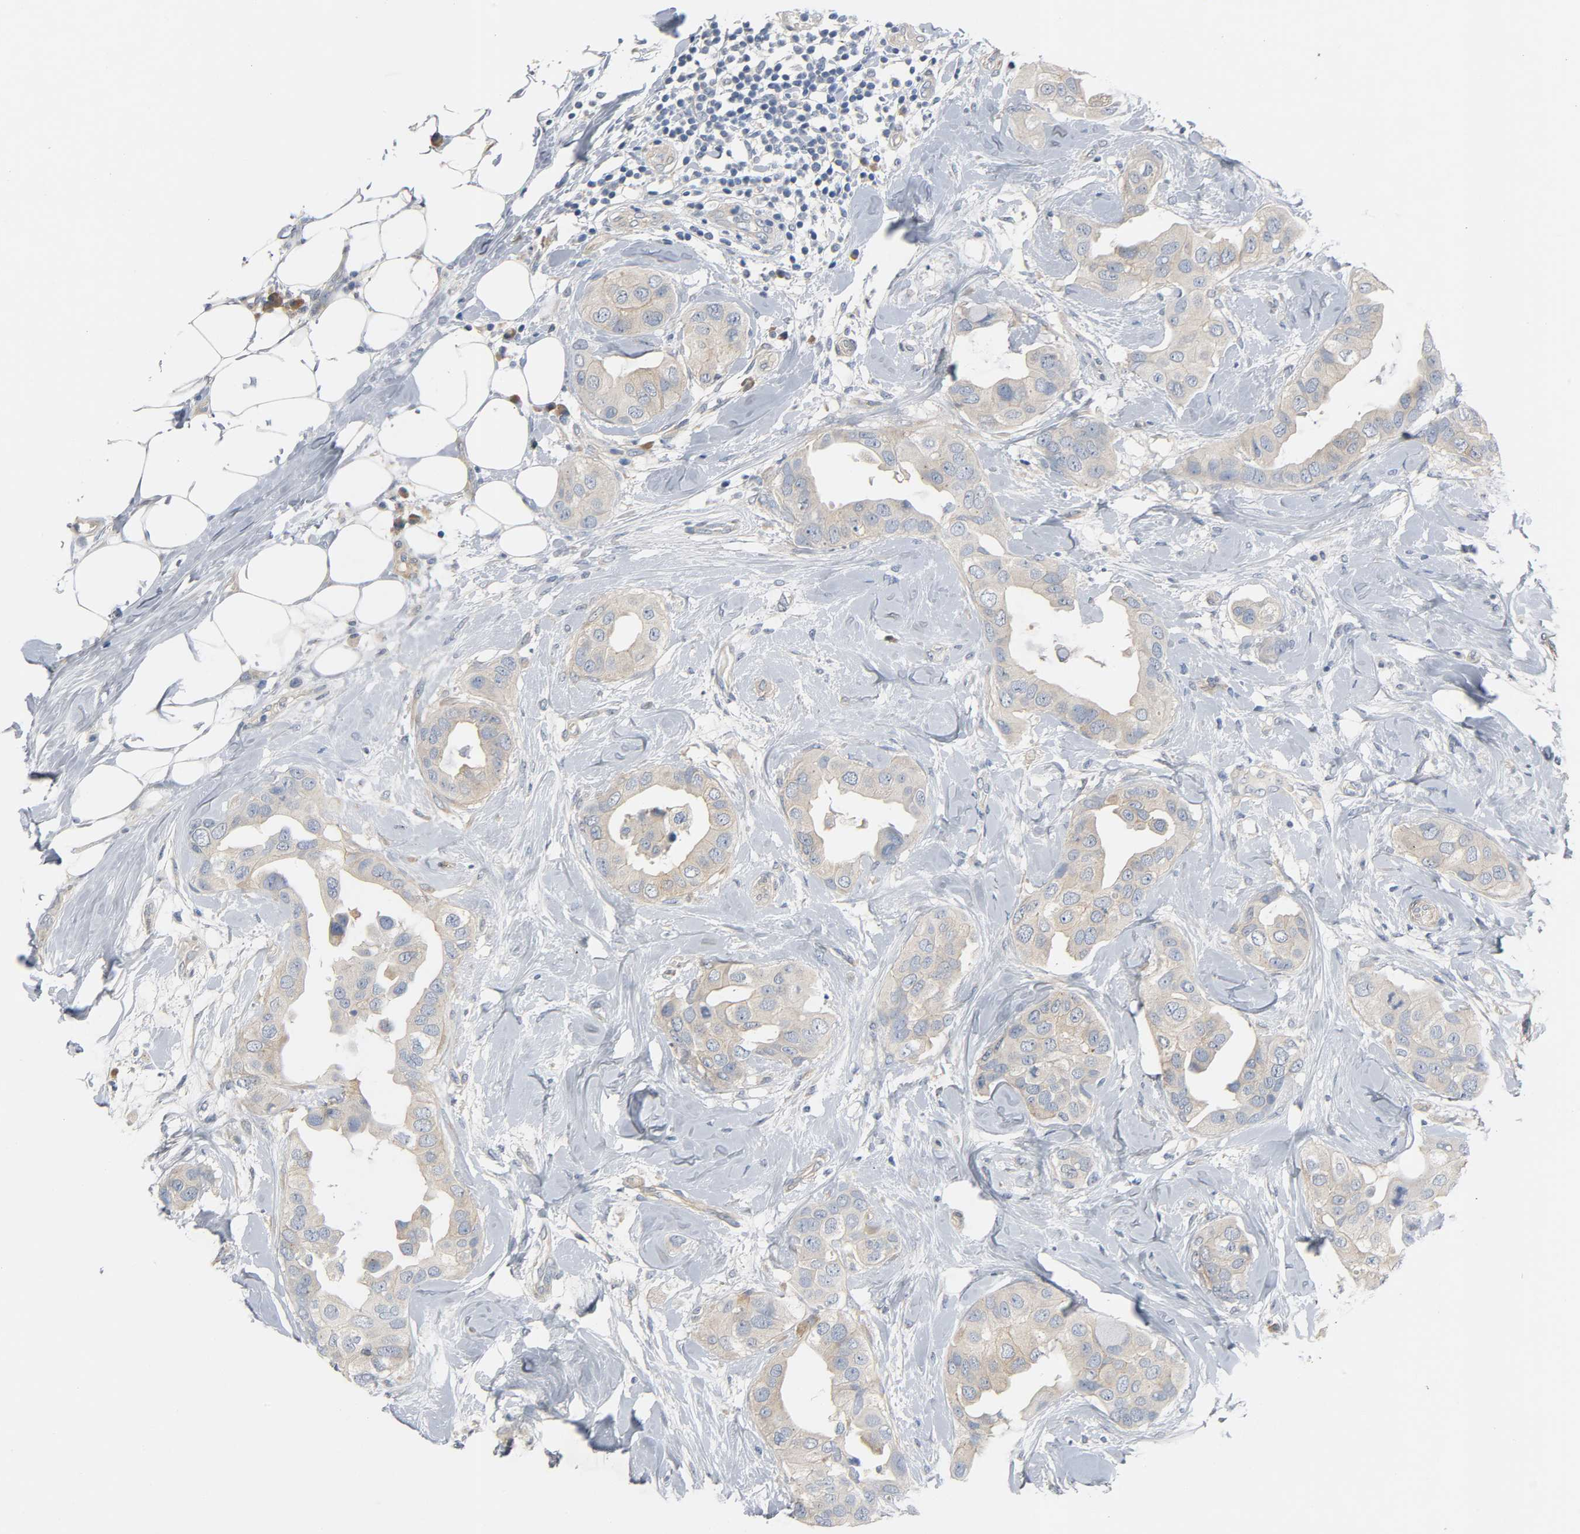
{"staining": {"intensity": "moderate", "quantity": ">75%", "location": "cytoplasmic/membranous"}, "tissue": "breast cancer", "cell_type": "Tumor cells", "image_type": "cancer", "snomed": [{"axis": "morphology", "description": "Duct carcinoma"}, {"axis": "topography", "description": "Breast"}], "caption": "This is a micrograph of immunohistochemistry (IHC) staining of breast intraductal carcinoma, which shows moderate positivity in the cytoplasmic/membranous of tumor cells.", "gene": "ARPC1A", "patient": {"sex": "female", "age": 40}}